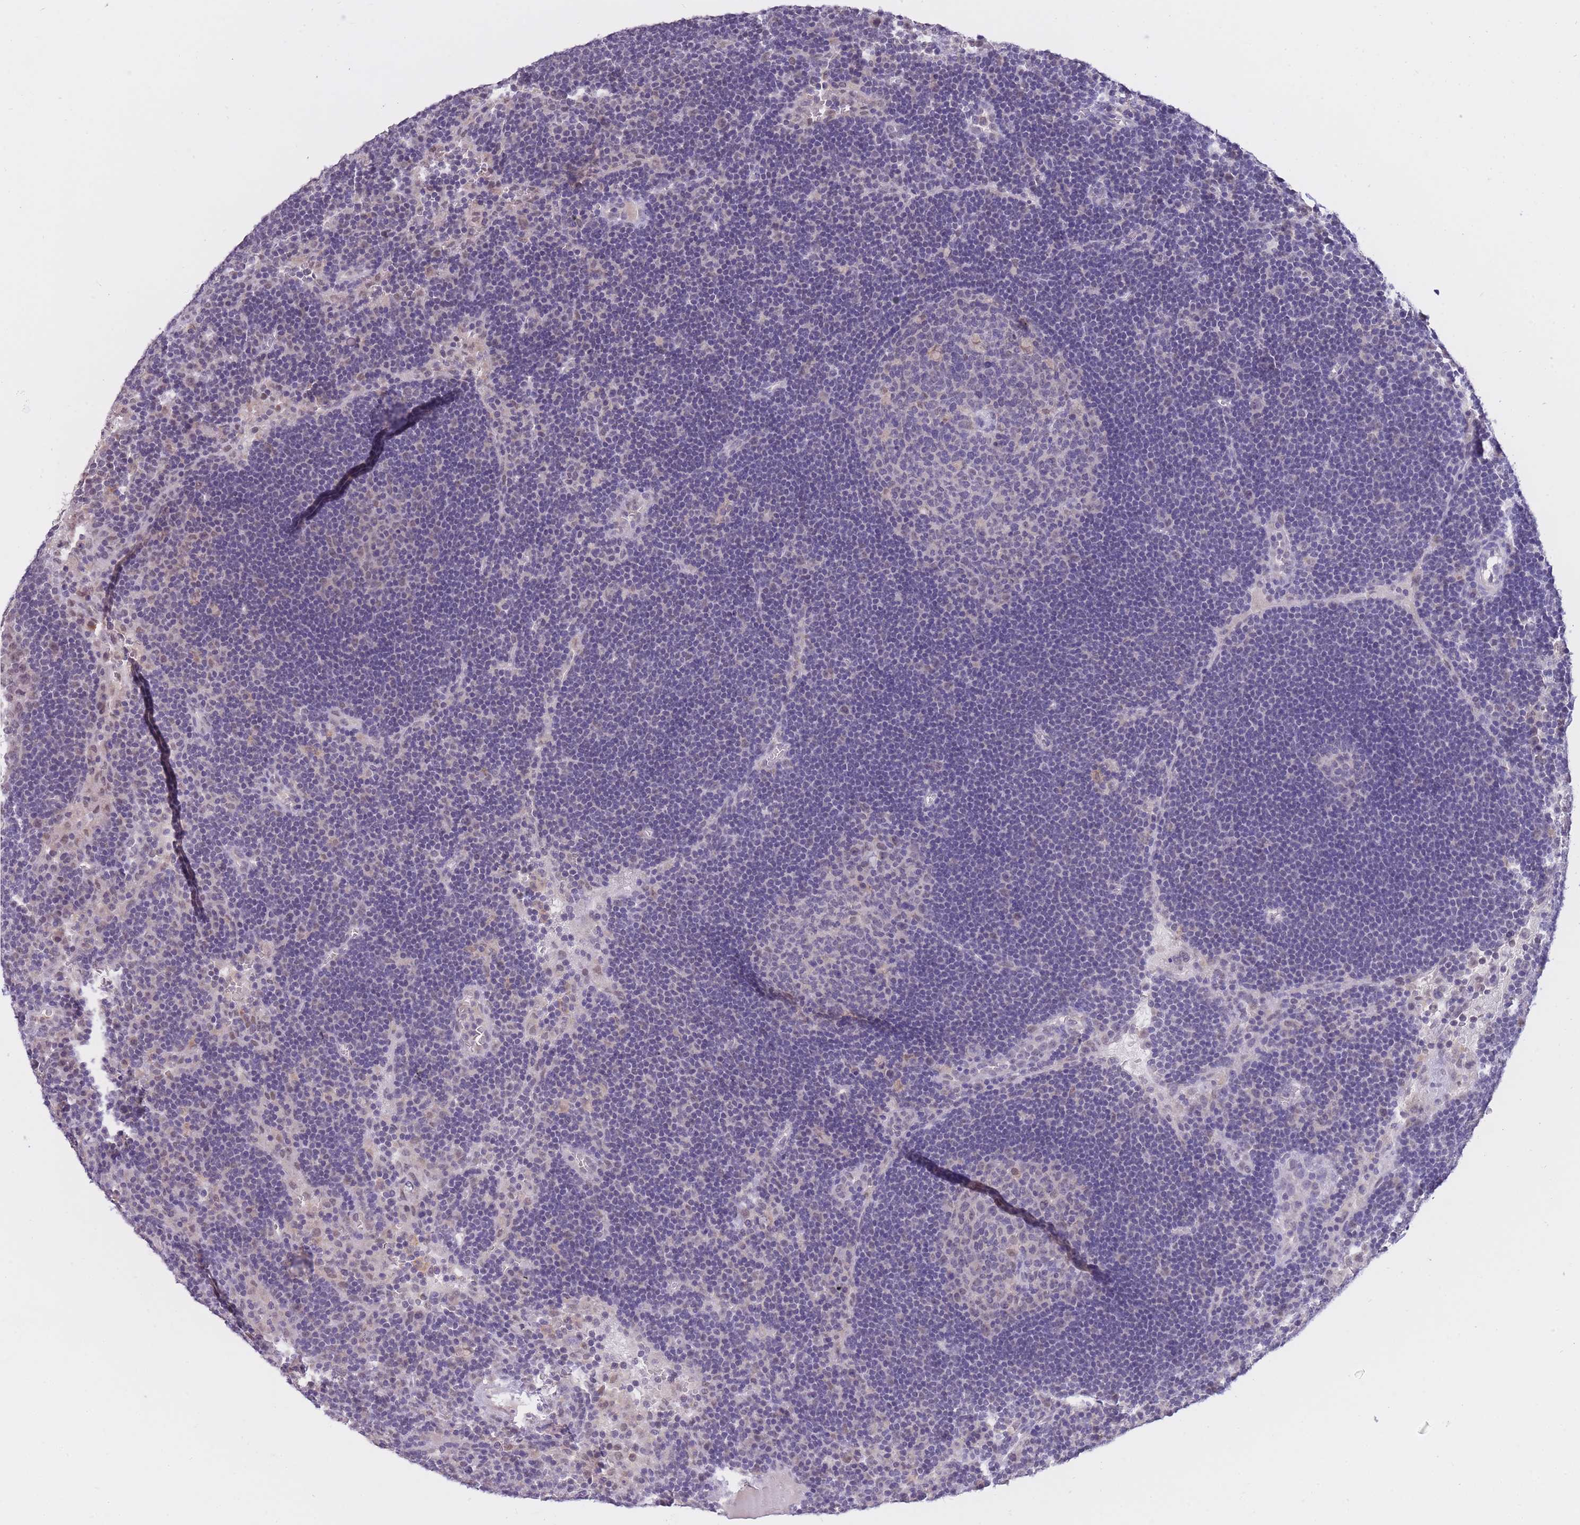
{"staining": {"intensity": "negative", "quantity": "none", "location": "none"}, "tissue": "lymph node", "cell_type": "Germinal center cells", "image_type": "normal", "snomed": [{"axis": "morphology", "description": "Normal tissue, NOS"}, {"axis": "topography", "description": "Lymph node"}], "caption": "DAB immunohistochemical staining of normal lymph node shows no significant expression in germinal center cells.", "gene": "GOLGA6L1", "patient": {"sex": "male", "age": 62}}